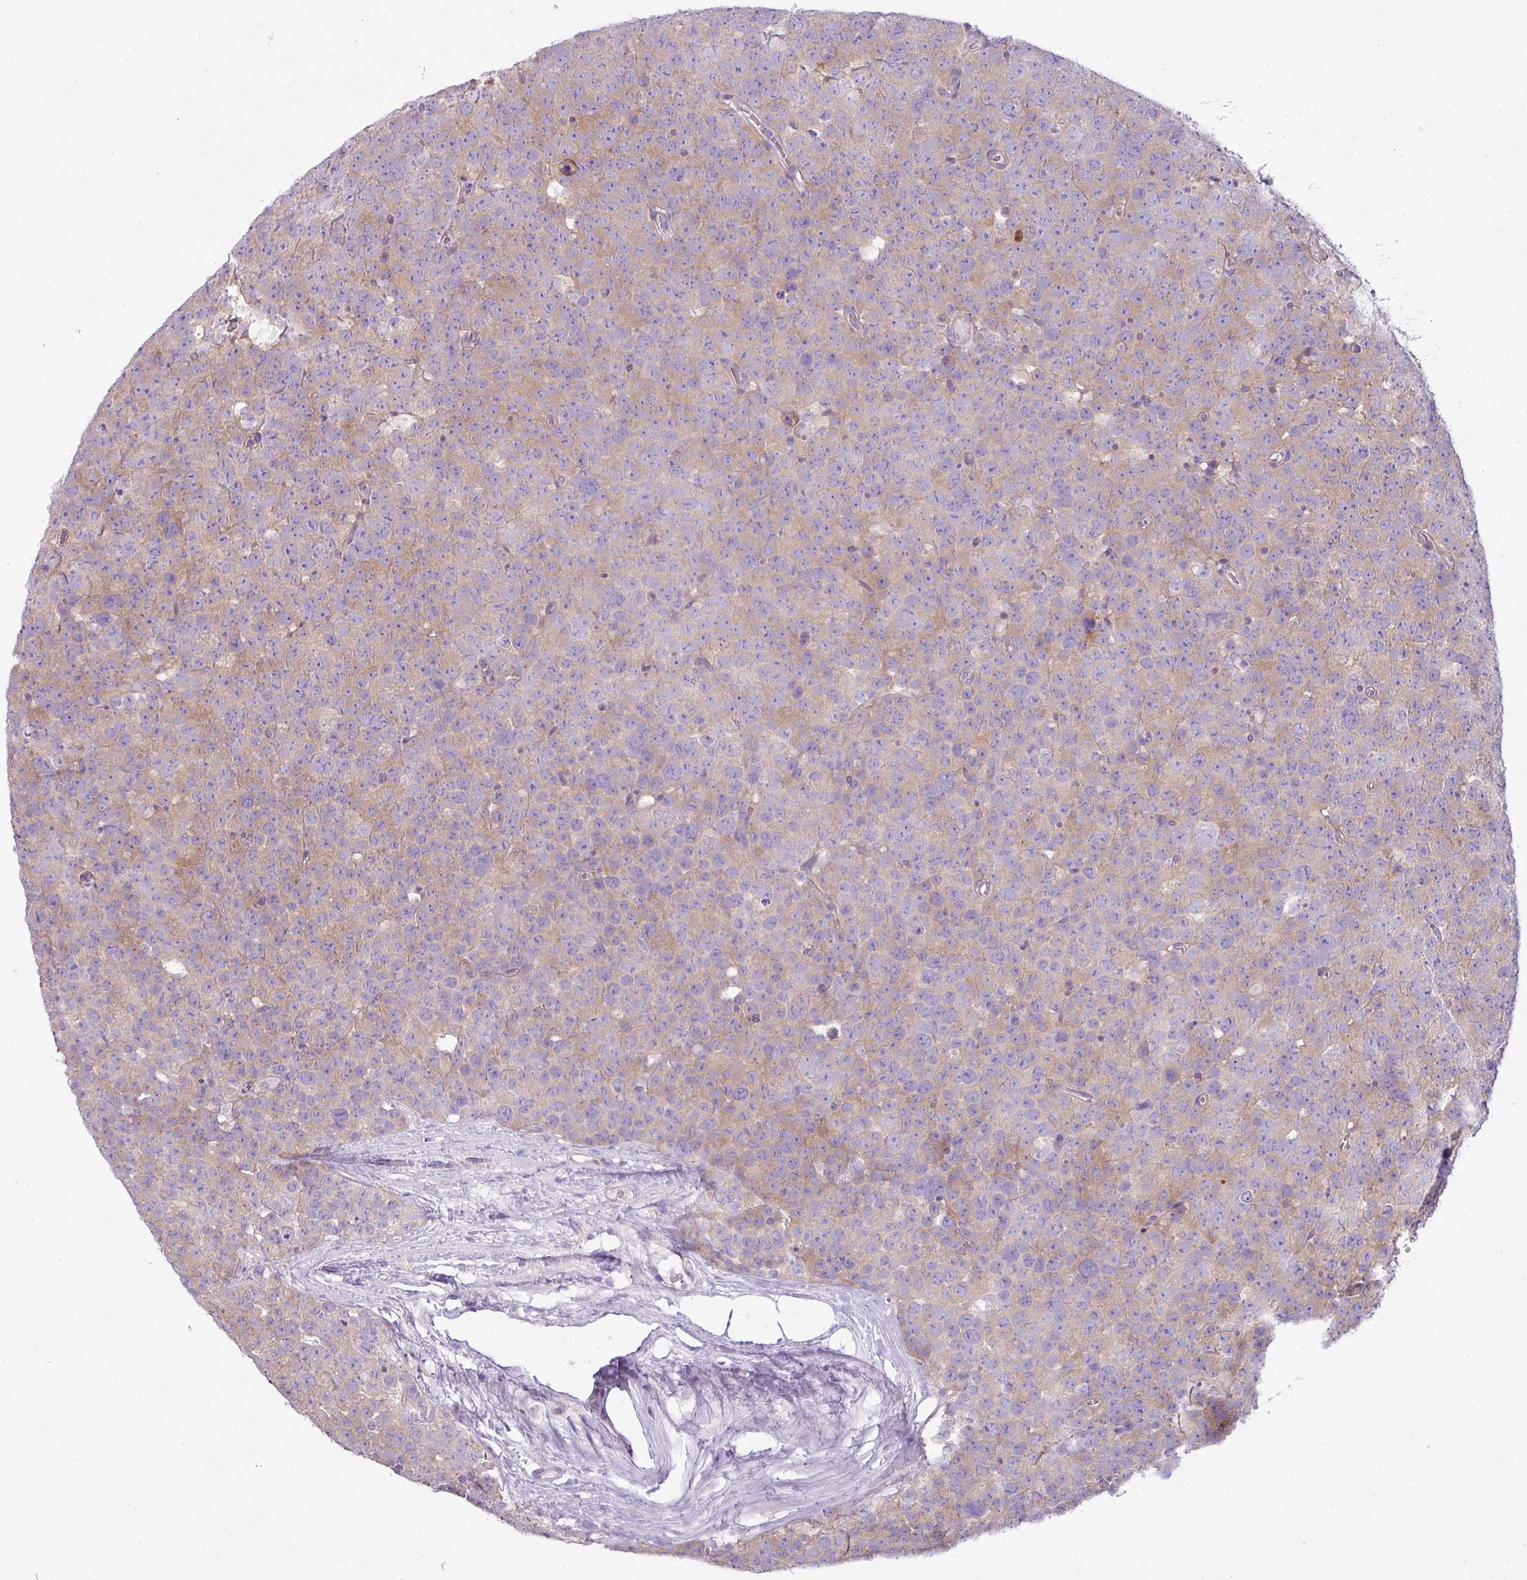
{"staining": {"intensity": "moderate", "quantity": "25%-75%", "location": "cytoplasmic/membranous"}, "tissue": "testis cancer", "cell_type": "Tumor cells", "image_type": "cancer", "snomed": [{"axis": "morphology", "description": "Seminoma, NOS"}, {"axis": "topography", "description": "Testis"}], "caption": "IHC (DAB) staining of human seminoma (testis) reveals moderate cytoplasmic/membranous protein positivity in about 25%-75% of tumor cells.", "gene": "CAMK2B", "patient": {"sex": "male", "age": 71}}